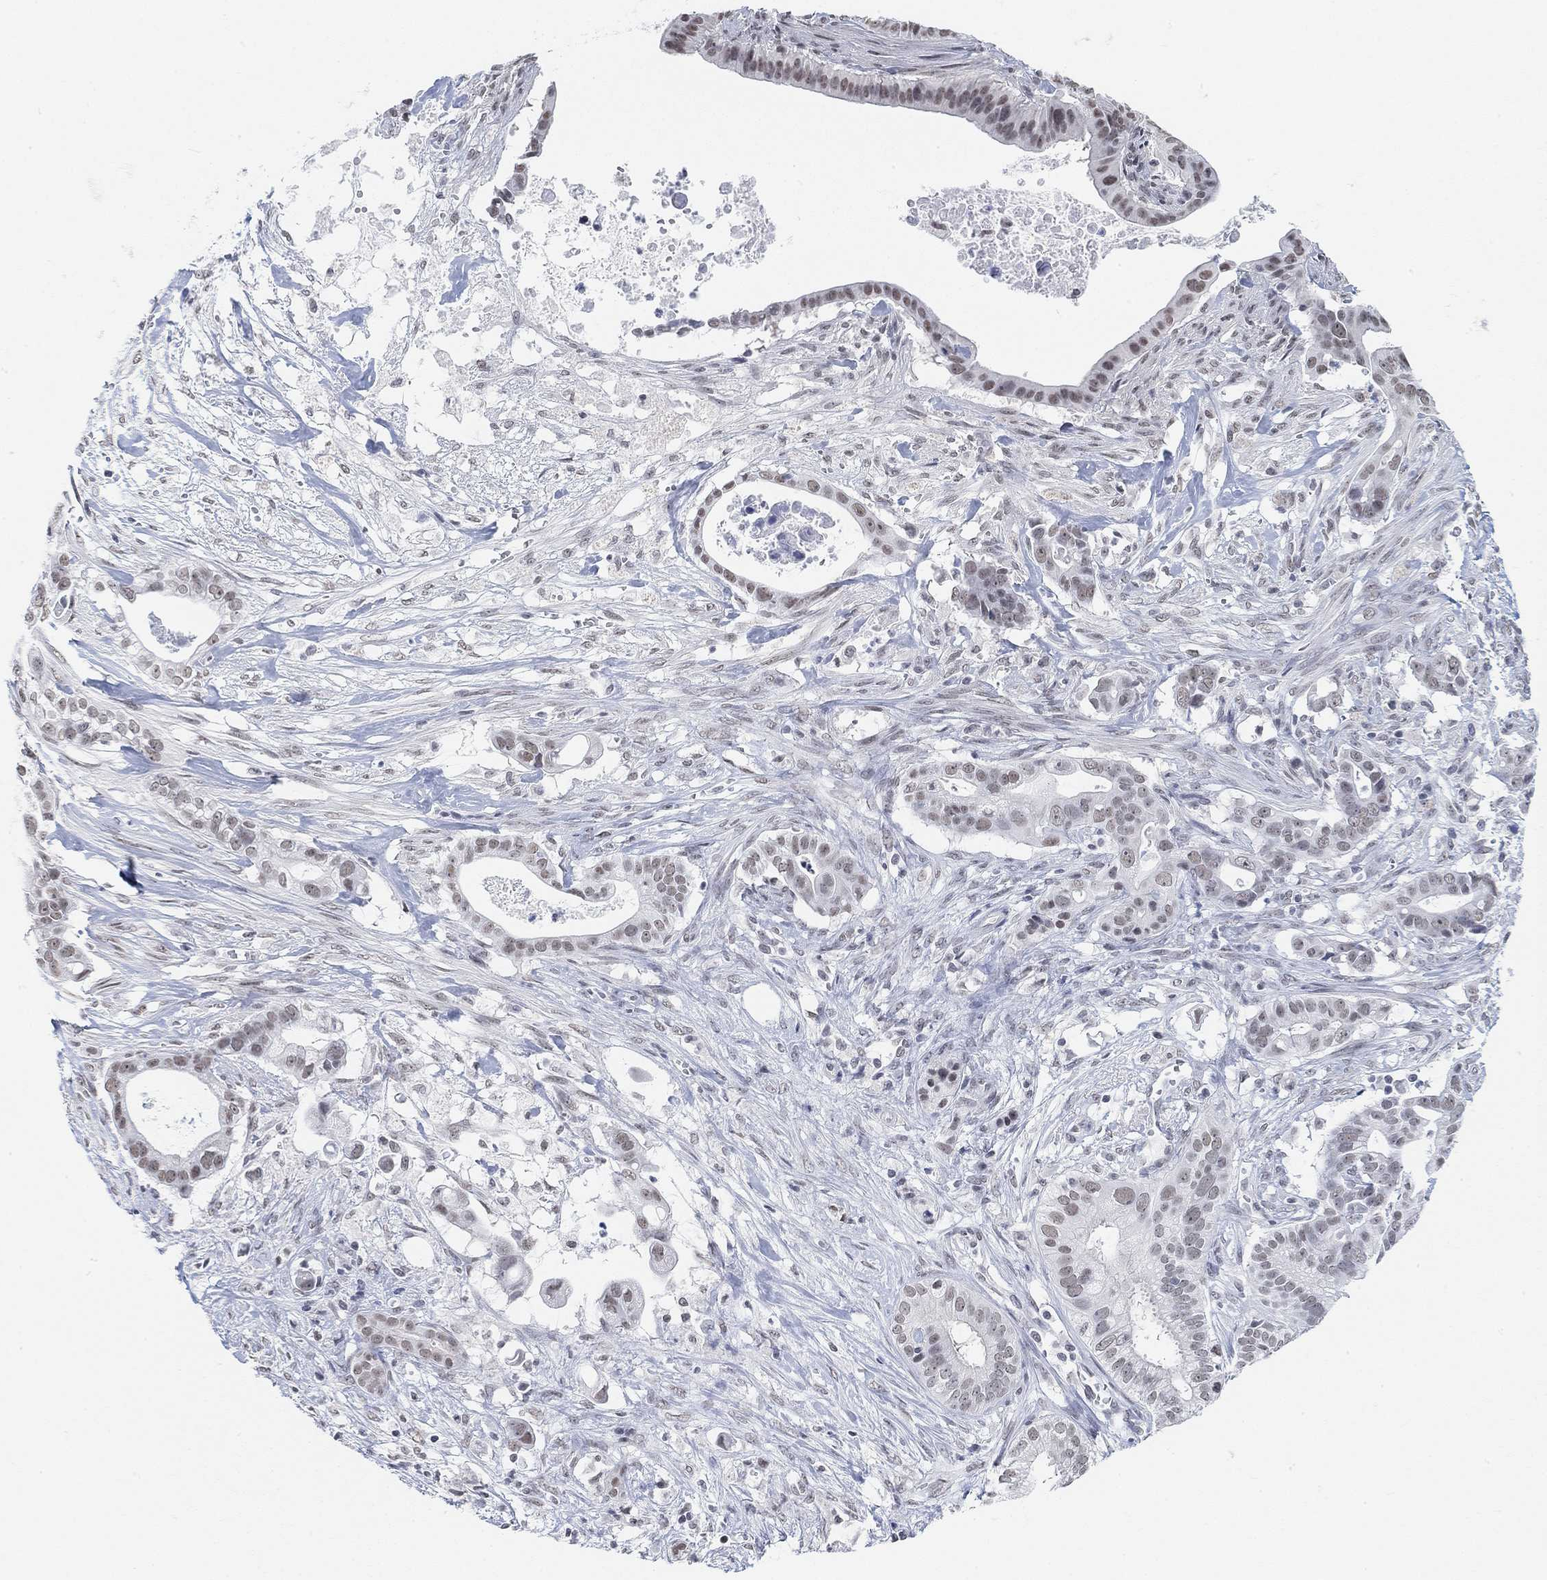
{"staining": {"intensity": "weak", "quantity": ">75%", "location": "nuclear"}, "tissue": "pancreatic cancer", "cell_type": "Tumor cells", "image_type": "cancer", "snomed": [{"axis": "morphology", "description": "Adenocarcinoma, NOS"}, {"axis": "topography", "description": "Pancreas"}], "caption": "Immunohistochemistry (IHC) (DAB (3,3'-diaminobenzidine)) staining of pancreatic adenocarcinoma demonstrates weak nuclear protein positivity in approximately >75% of tumor cells.", "gene": "PURG", "patient": {"sex": "male", "age": 61}}